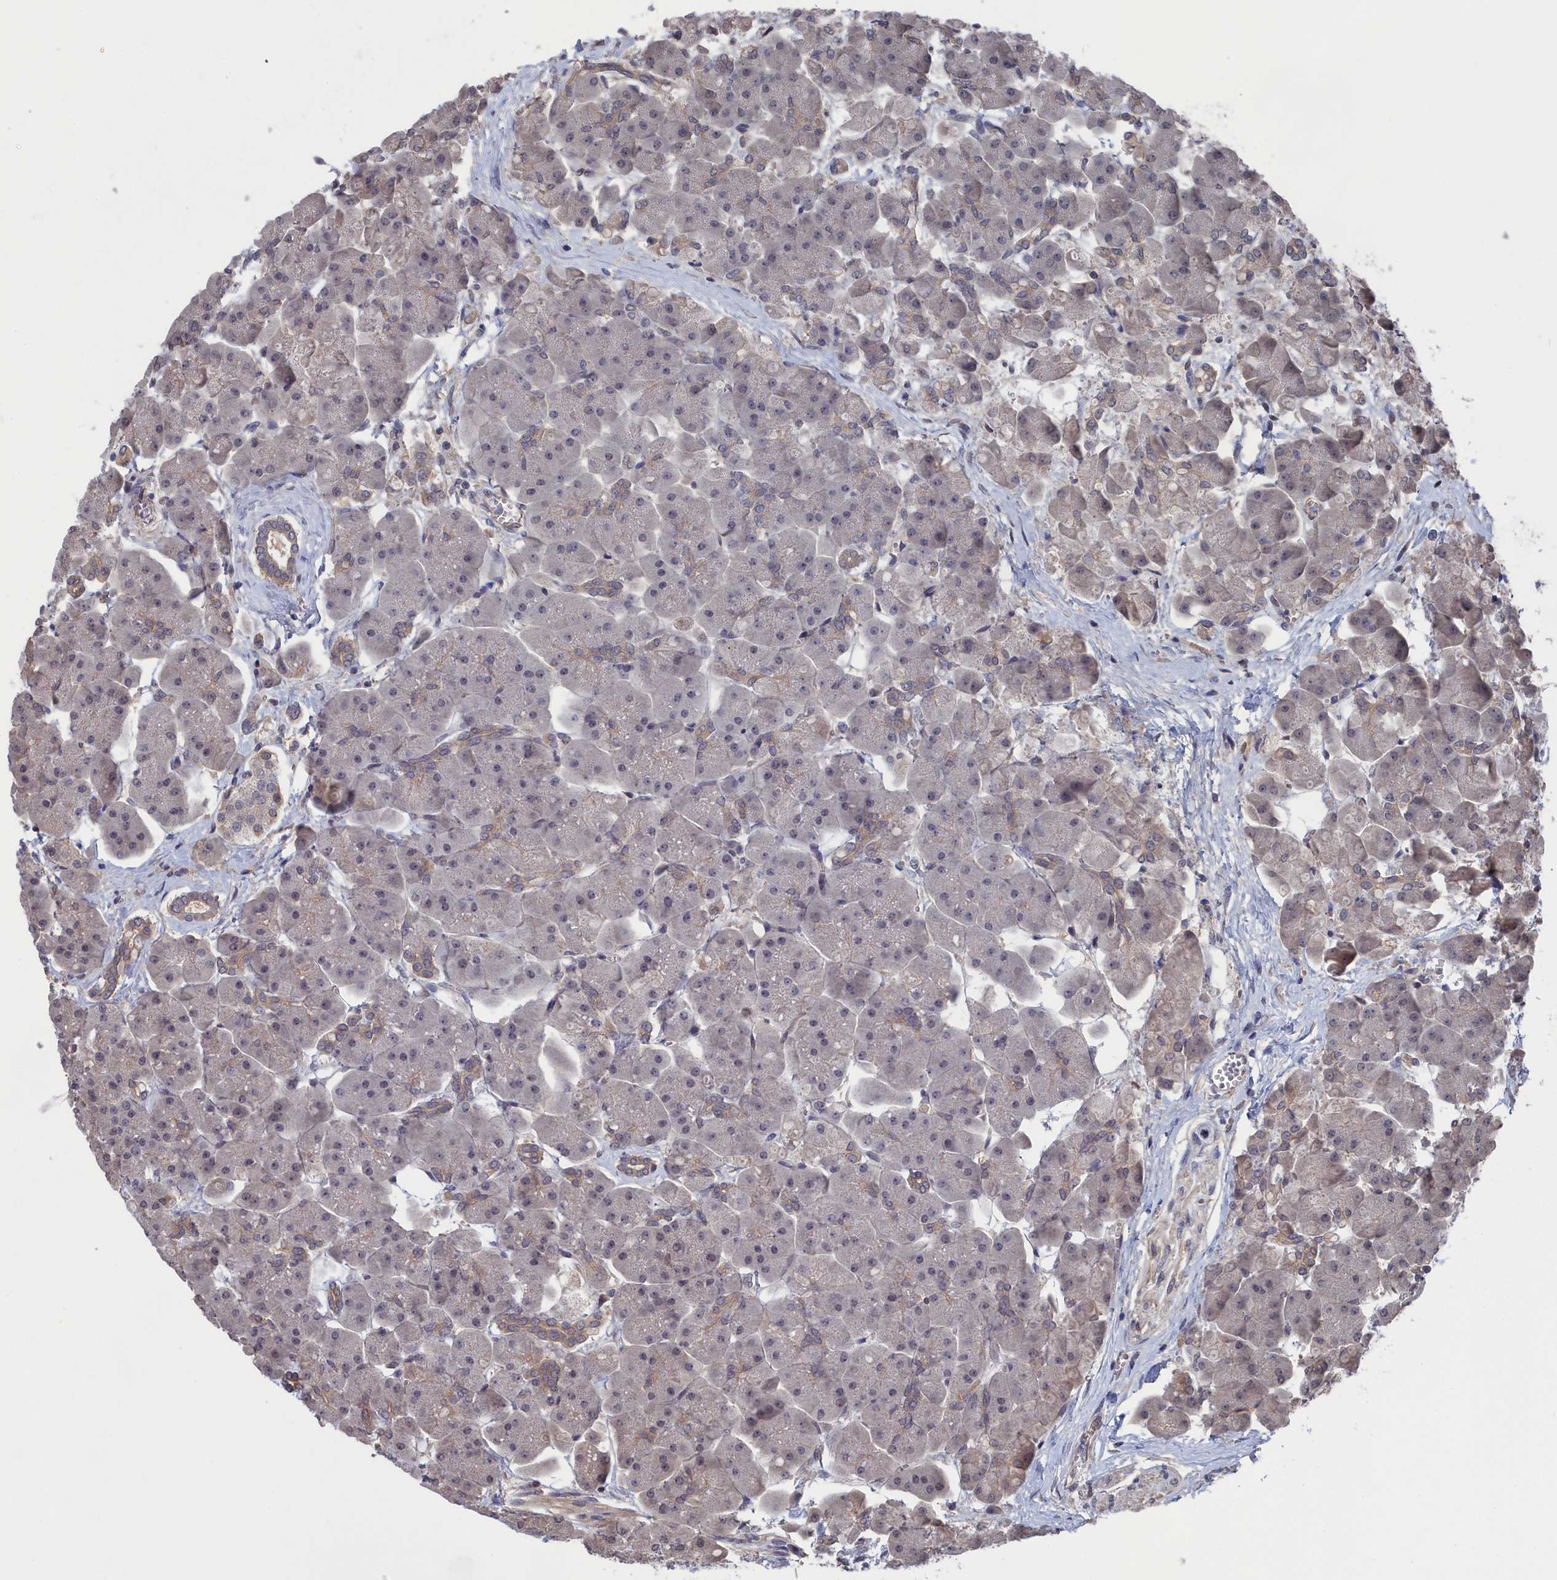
{"staining": {"intensity": "weak", "quantity": "25%-75%", "location": "cytoplasmic/membranous"}, "tissue": "pancreas", "cell_type": "Exocrine glandular cells", "image_type": "normal", "snomed": [{"axis": "morphology", "description": "Normal tissue, NOS"}, {"axis": "topography", "description": "Pancreas"}], "caption": "A histopathology image of human pancreas stained for a protein displays weak cytoplasmic/membranous brown staining in exocrine glandular cells. (Stains: DAB (3,3'-diaminobenzidine) in brown, nuclei in blue, Microscopy: brightfield microscopy at high magnification).", "gene": "NUTF2", "patient": {"sex": "male", "age": 66}}